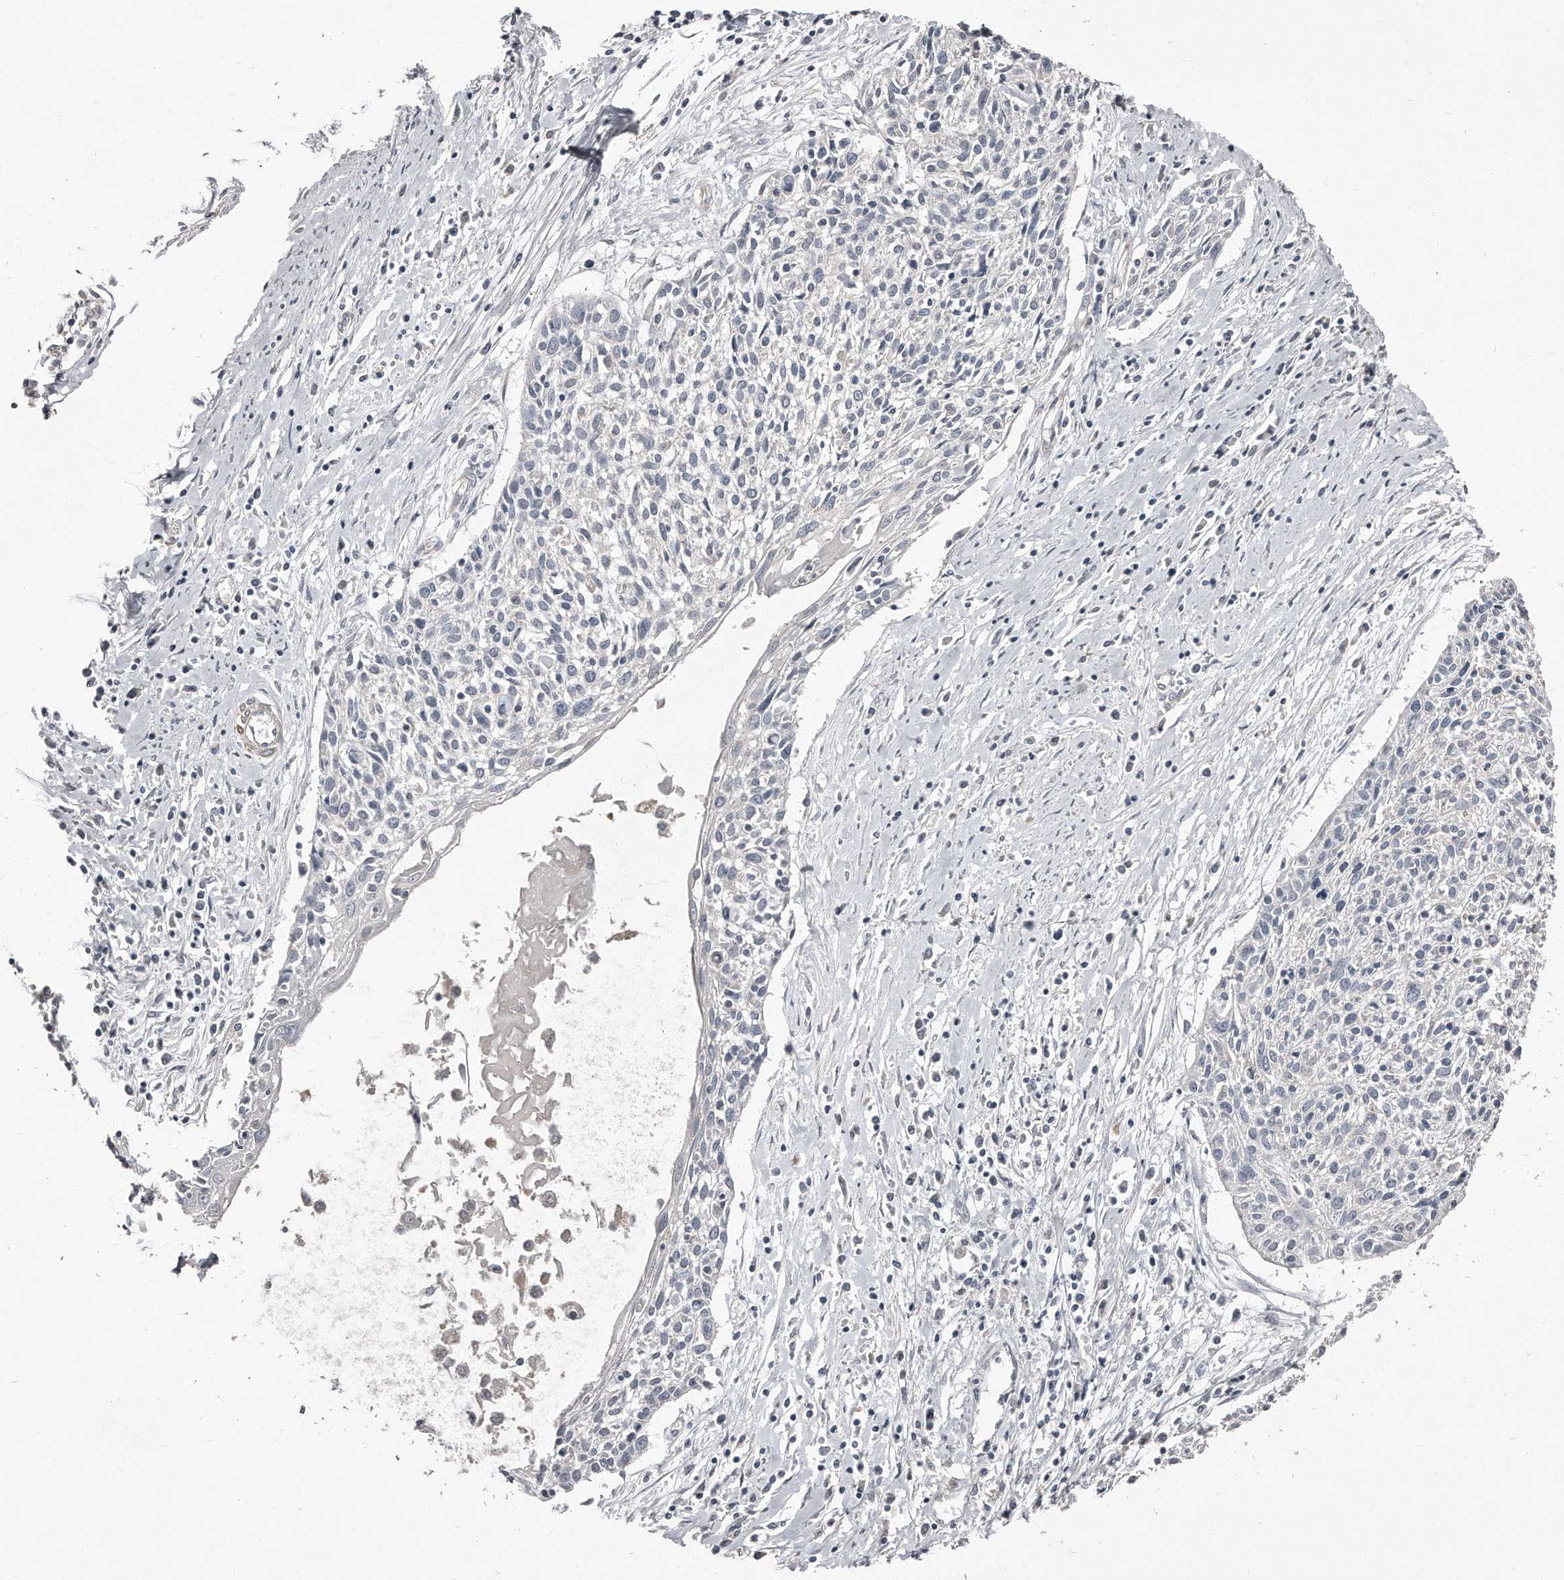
{"staining": {"intensity": "negative", "quantity": "none", "location": "none"}, "tissue": "cervical cancer", "cell_type": "Tumor cells", "image_type": "cancer", "snomed": [{"axis": "morphology", "description": "Squamous cell carcinoma, NOS"}, {"axis": "topography", "description": "Cervix"}], "caption": "This histopathology image is of cervical squamous cell carcinoma stained with immunohistochemistry (IHC) to label a protein in brown with the nuclei are counter-stained blue. There is no staining in tumor cells.", "gene": "LMOD1", "patient": {"sex": "female", "age": 51}}